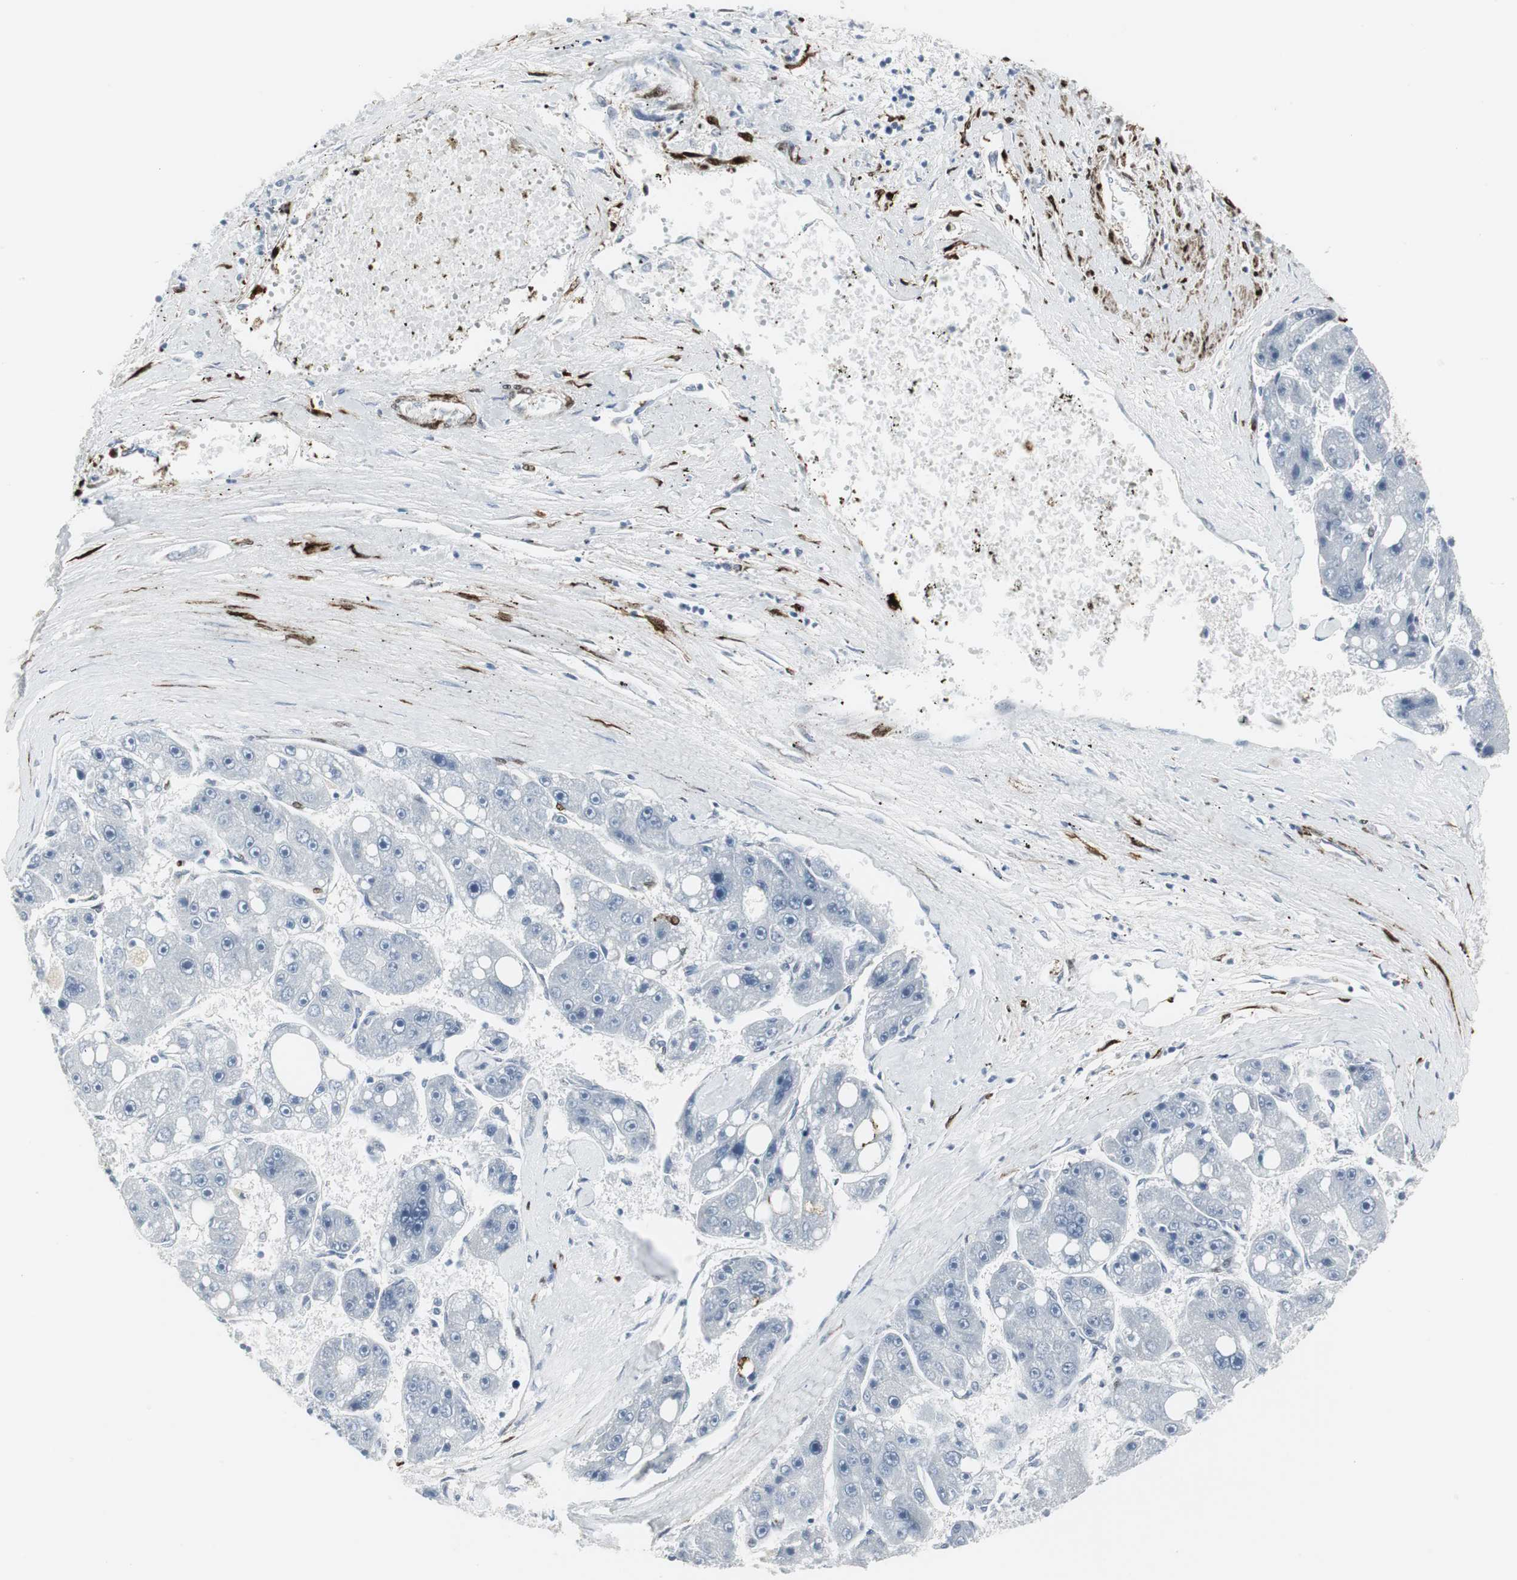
{"staining": {"intensity": "negative", "quantity": "none", "location": "none"}, "tissue": "liver cancer", "cell_type": "Tumor cells", "image_type": "cancer", "snomed": [{"axis": "morphology", "description": "Carcinoma, Hepatocellular, NOS"}, {"axis": "topography", "description": "Liver"}], "caption": "Liver hepatocellular carcinoma stained for a protein using immunohistochemistry displays no staining tumor cells.", "gene": "PPP1R14A", "patient": {"sex": "female", "age": 61}}